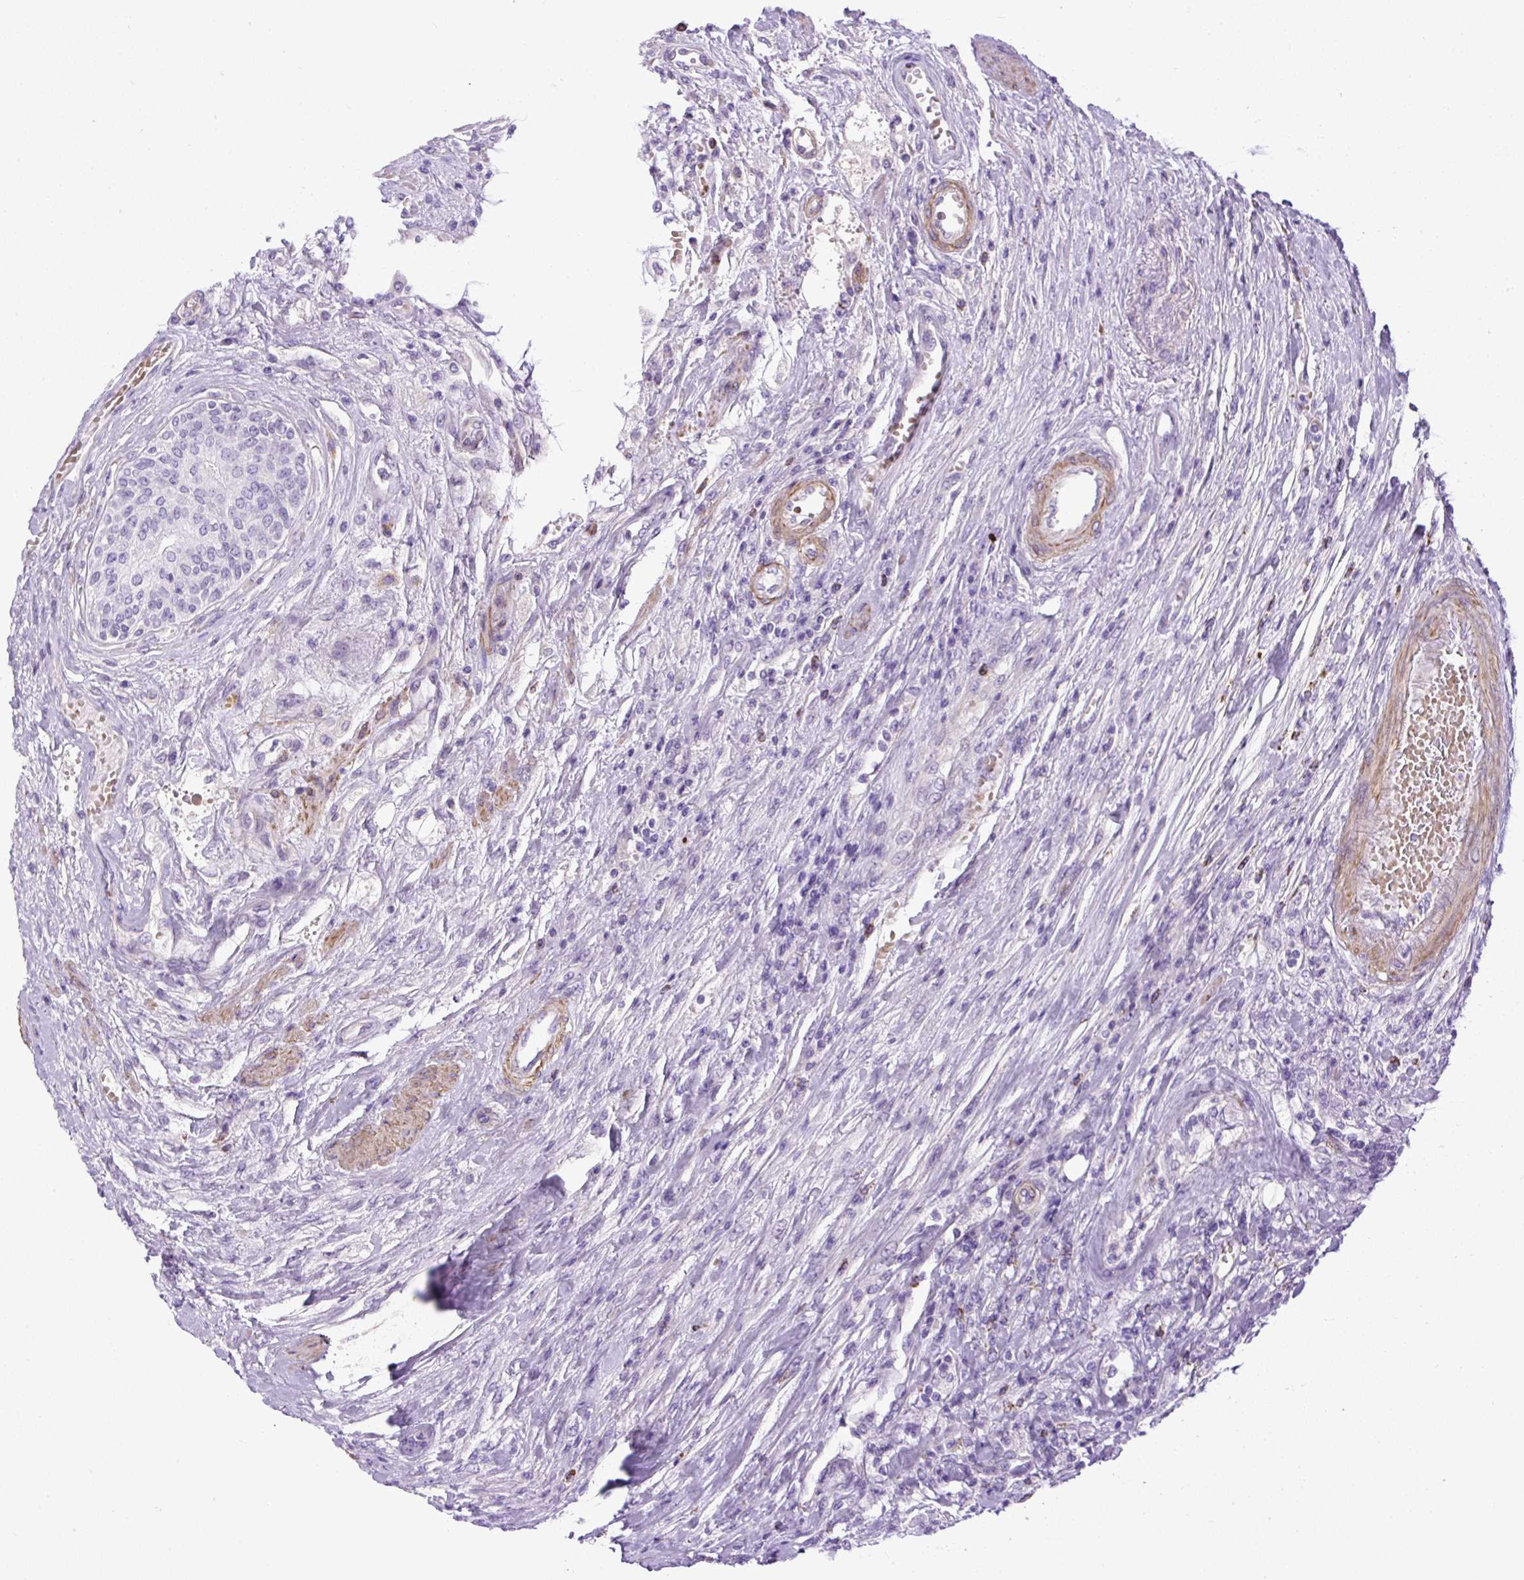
{"staining": {"intensity": "negative", "quantity": "none", "location": "none"}, "tissue": "urothelial cancer", "cell_type": "Tumor cells", "image_type": "cancer", "snomed": [{"axis": "morphology", "description": "Urothelial carcinoma, High grade"}, {"axis": "topography", "description": "Urinary bladder"}], "caption": "This is an IHC photomicrograph of urothelial cancer. There is no expression in tumor cells.", "gene": "VWA7", "patient": {"sex": "female", "age": 79}}